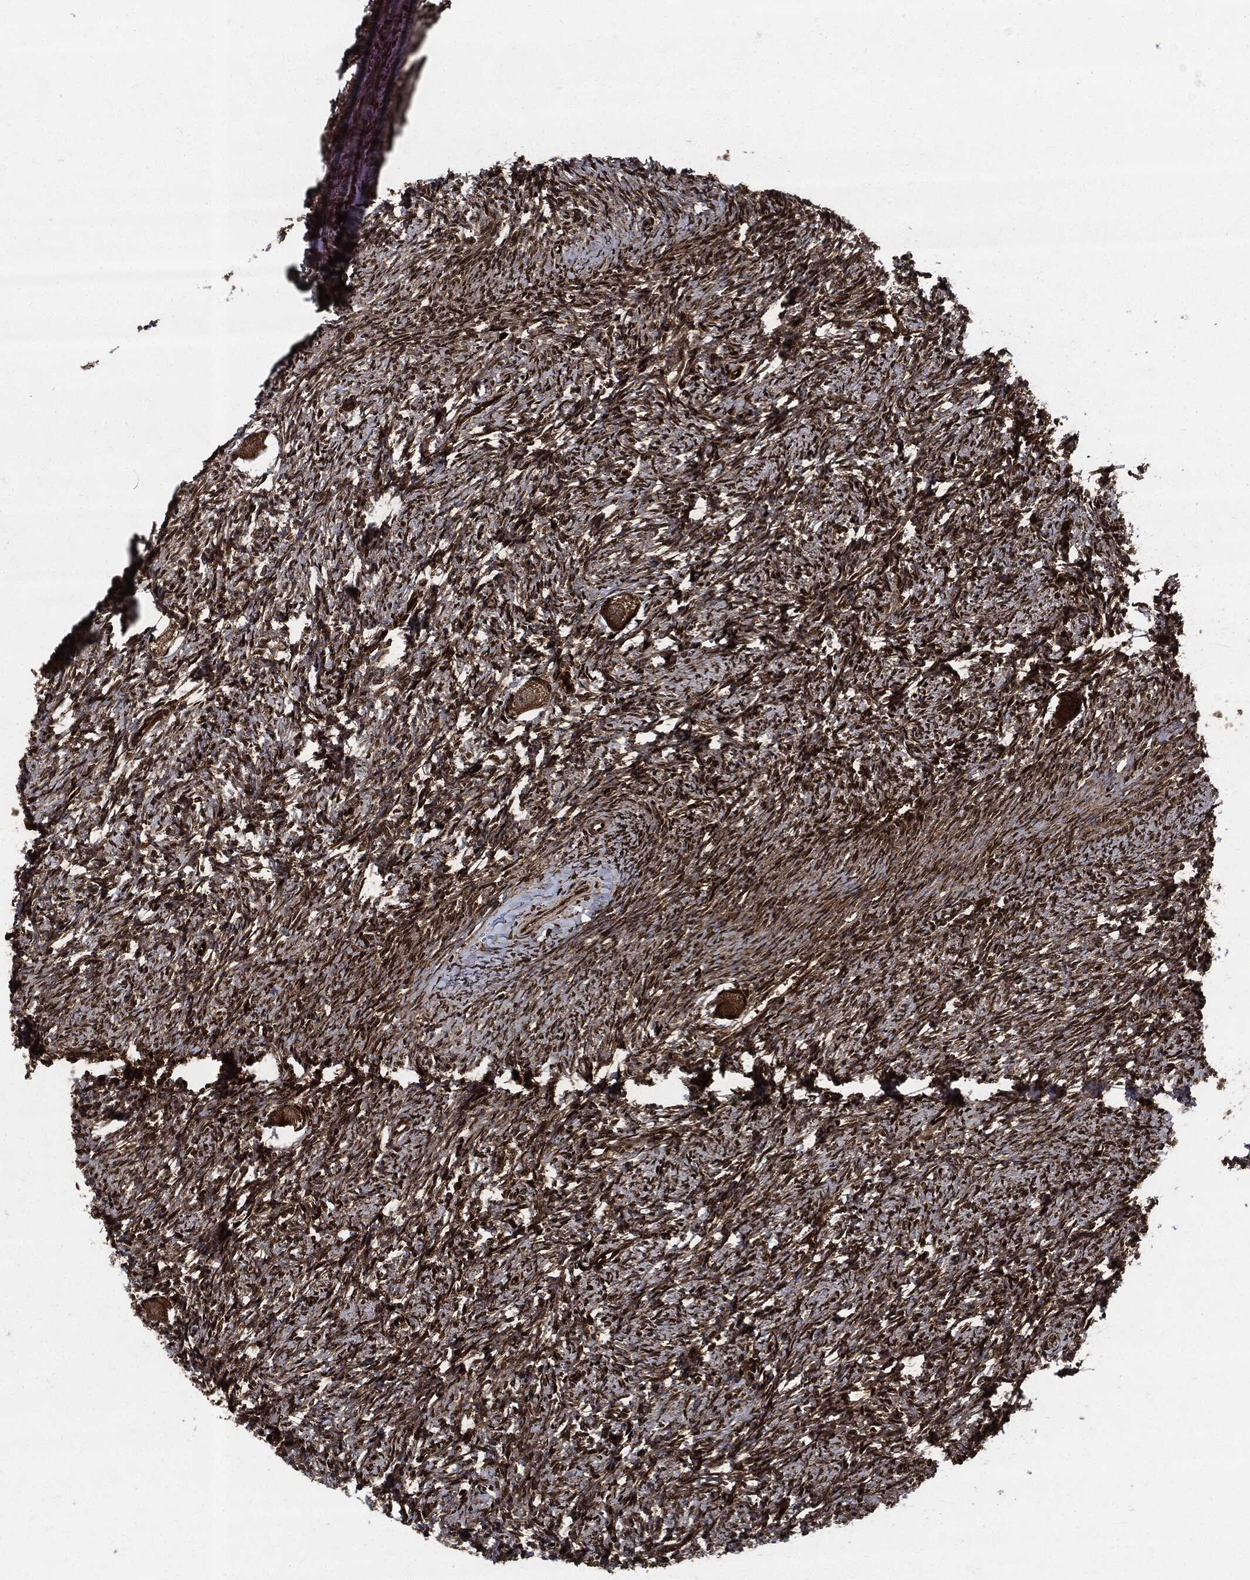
{"staining": {"intensity": "strong", "quantity": ">75%", "location": "cytoplasmic/membranous"}, "tissue": "ovary", "cell_type": "Follicle cells", "image_type": "normal", "snomed": [{"axis": "morphology", "description": "Normal tissue, NOS"}, {"axis": "topography", "description": "Fallopian tube"}, {"axis": "topography", "description": "Ovary"}], "caption": "Ovary stained with immunohistochemistry reveals strong cytoplasmic/membranous positivity in about >75% of follicle cells.", "gene": "YWHAB", "patient": {"sex": "female", "age": 33}}